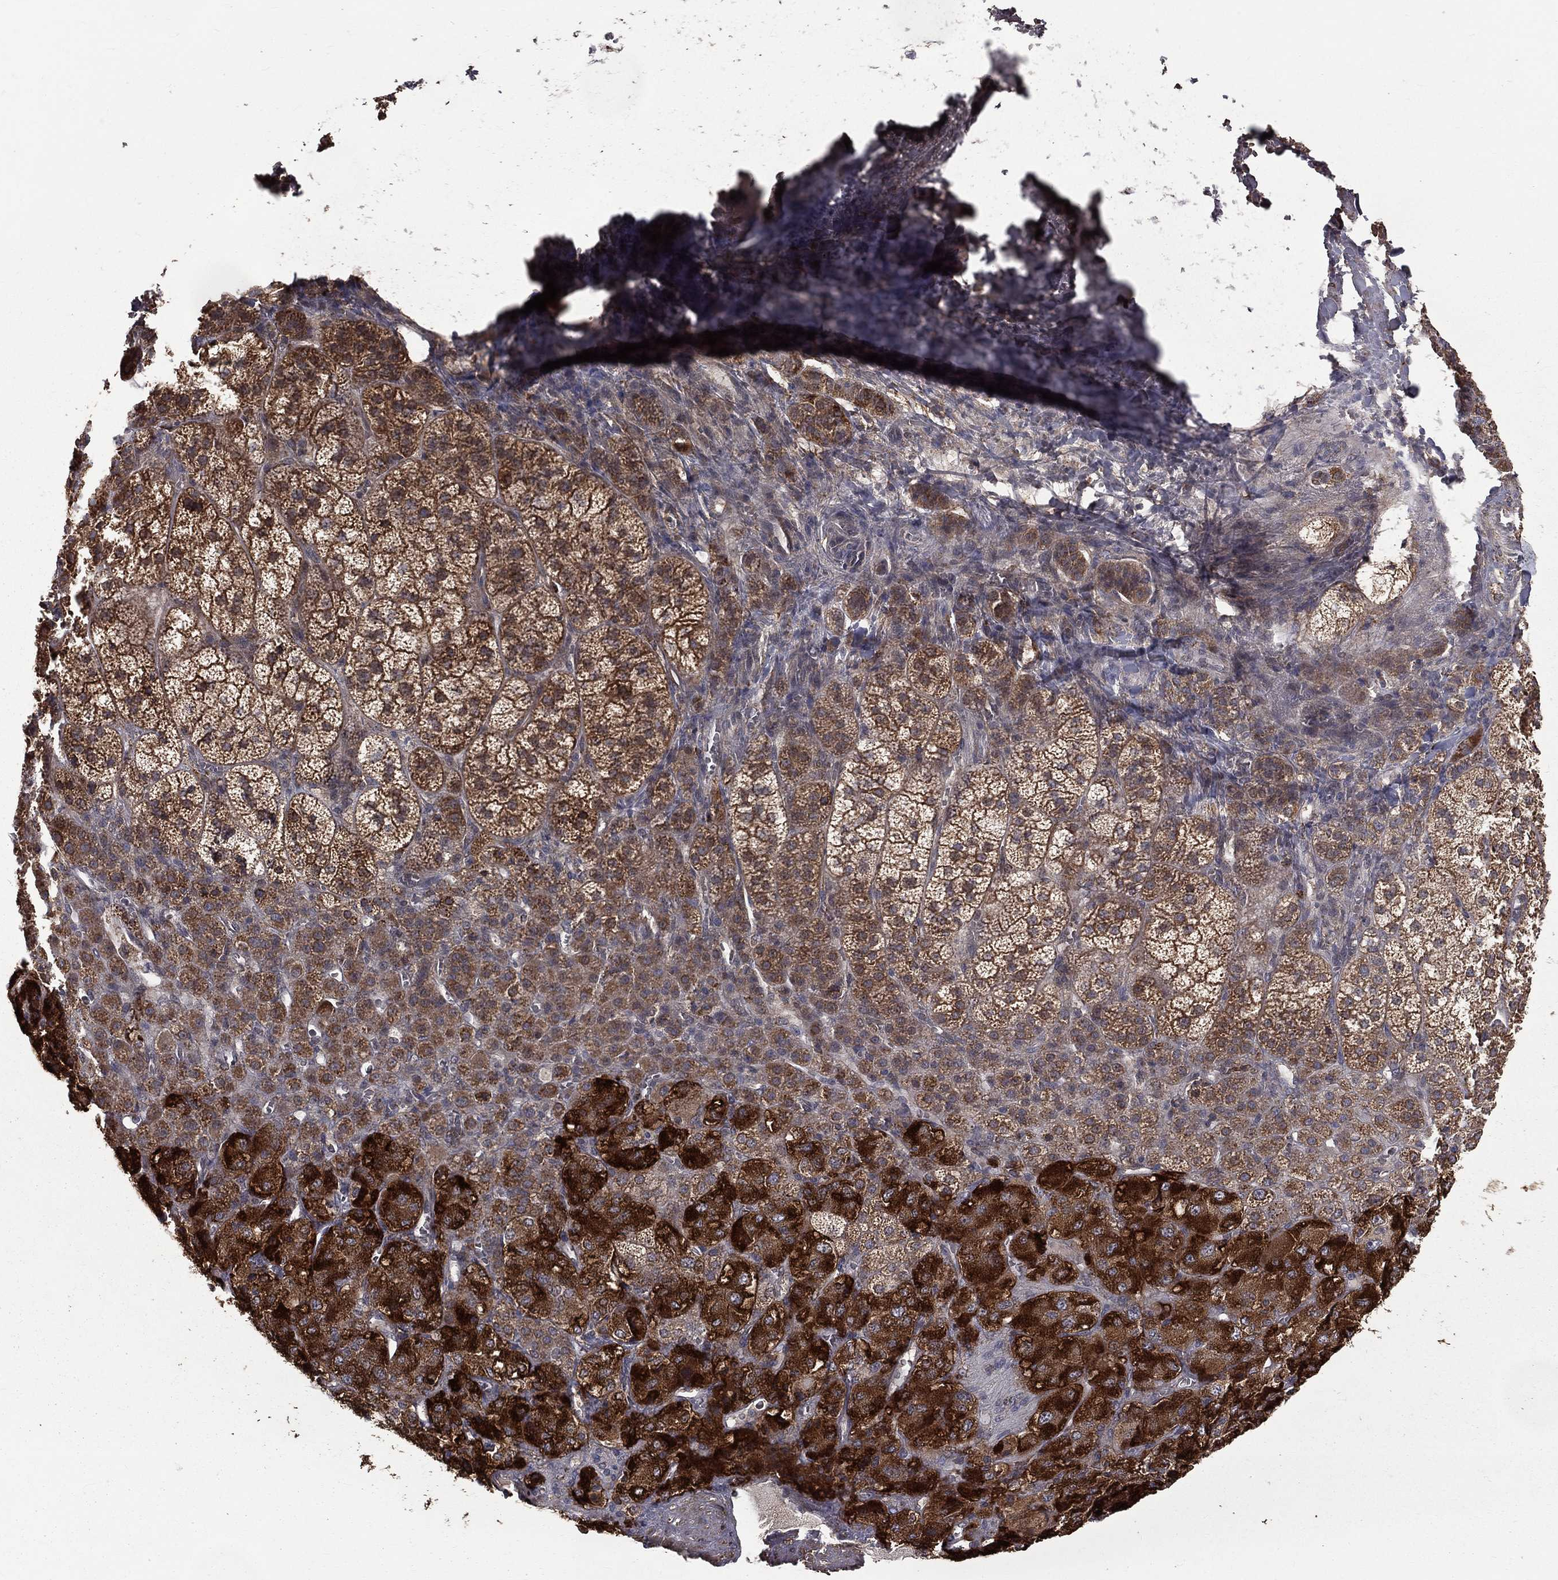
{"staining": {"intensity": "strong", "quantity": ">75%", "location": "cytoplasmic/membranous"}, "tissue": "adrenal gland", "cell_type": "Glandular cells", "image_type": "normal", "snomed": [{"axis": "morphology", "description": "Normal tissue, NOS"}, {"axis": "topography", "description": "Adrenal gland"}], "caption": "This photomicrograph displays unremarkable adrenal gland stained with IHC to label a protein in brown. The cytoplasmic/membranous of glandular cells show strong positivity for the protein. Nuclei are counter-stained blue.", "gene": "OLFML1", "patient": {"sex": "female", "age": 60}}